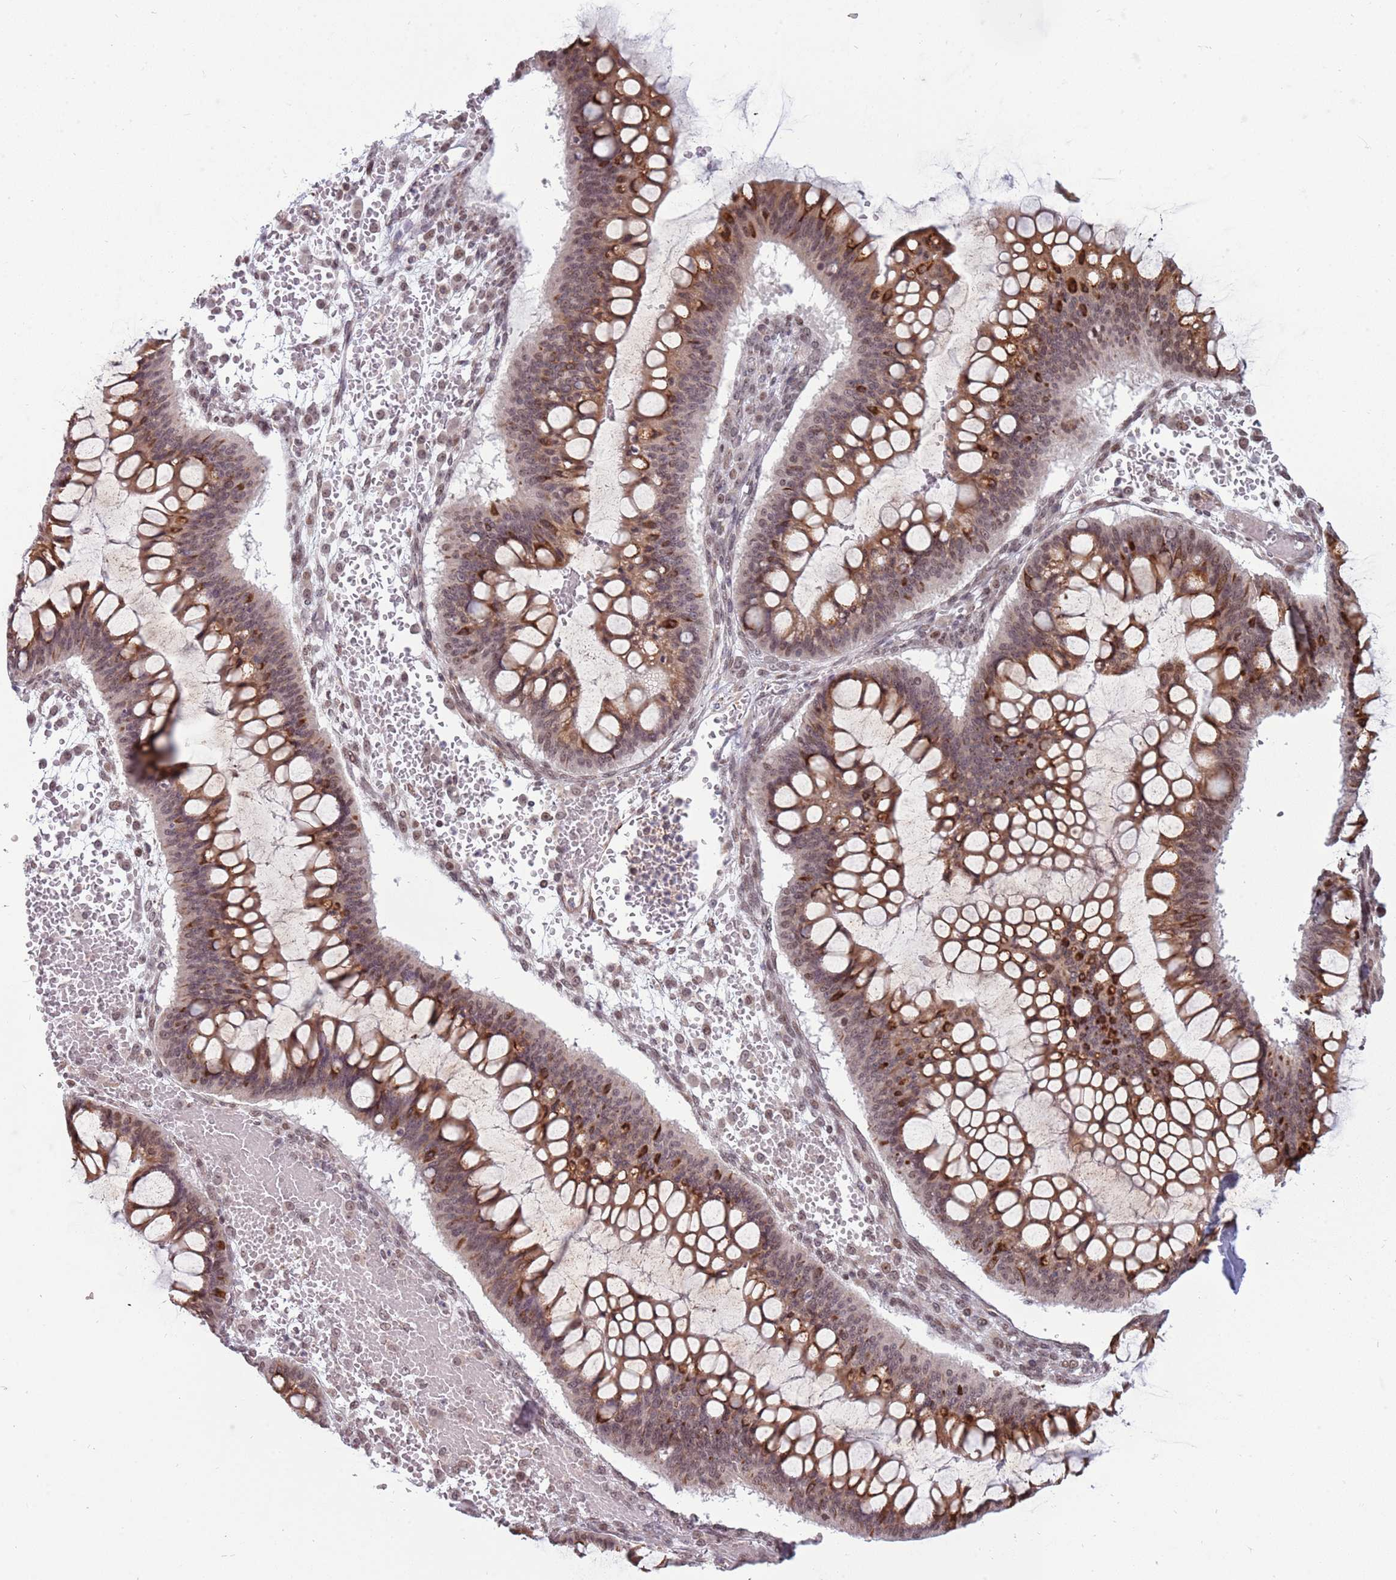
{"staining": {"intensity": "moderate", "quantity": "25%-75%", "location": "cytoplasmic/membranous,nuclear"}, "tissue": "ovarian cancer", "cell_type": "Tumor cells", "image_type": "cancer", "snomed": [{"axis": "morphology", "description": "Cystadenocarcinoma, mucinous, NOS"}, {"axis": "topography", "description": "Ovary"}], "caption": "High-power microscopy captured an IHC micrograph of ovarian cancer (mucinous cystadenocarcinoma), revealing moderate cytoplasmic/membranous and nuclear staining in about 25%-75% of tumor cells. (Stains: DAB in brown, nuclei in blue, Microscopy: brightfield microscopy at high magnification).", "gene": "BARD1", "patient": {"sex": "female", "age": 73}}